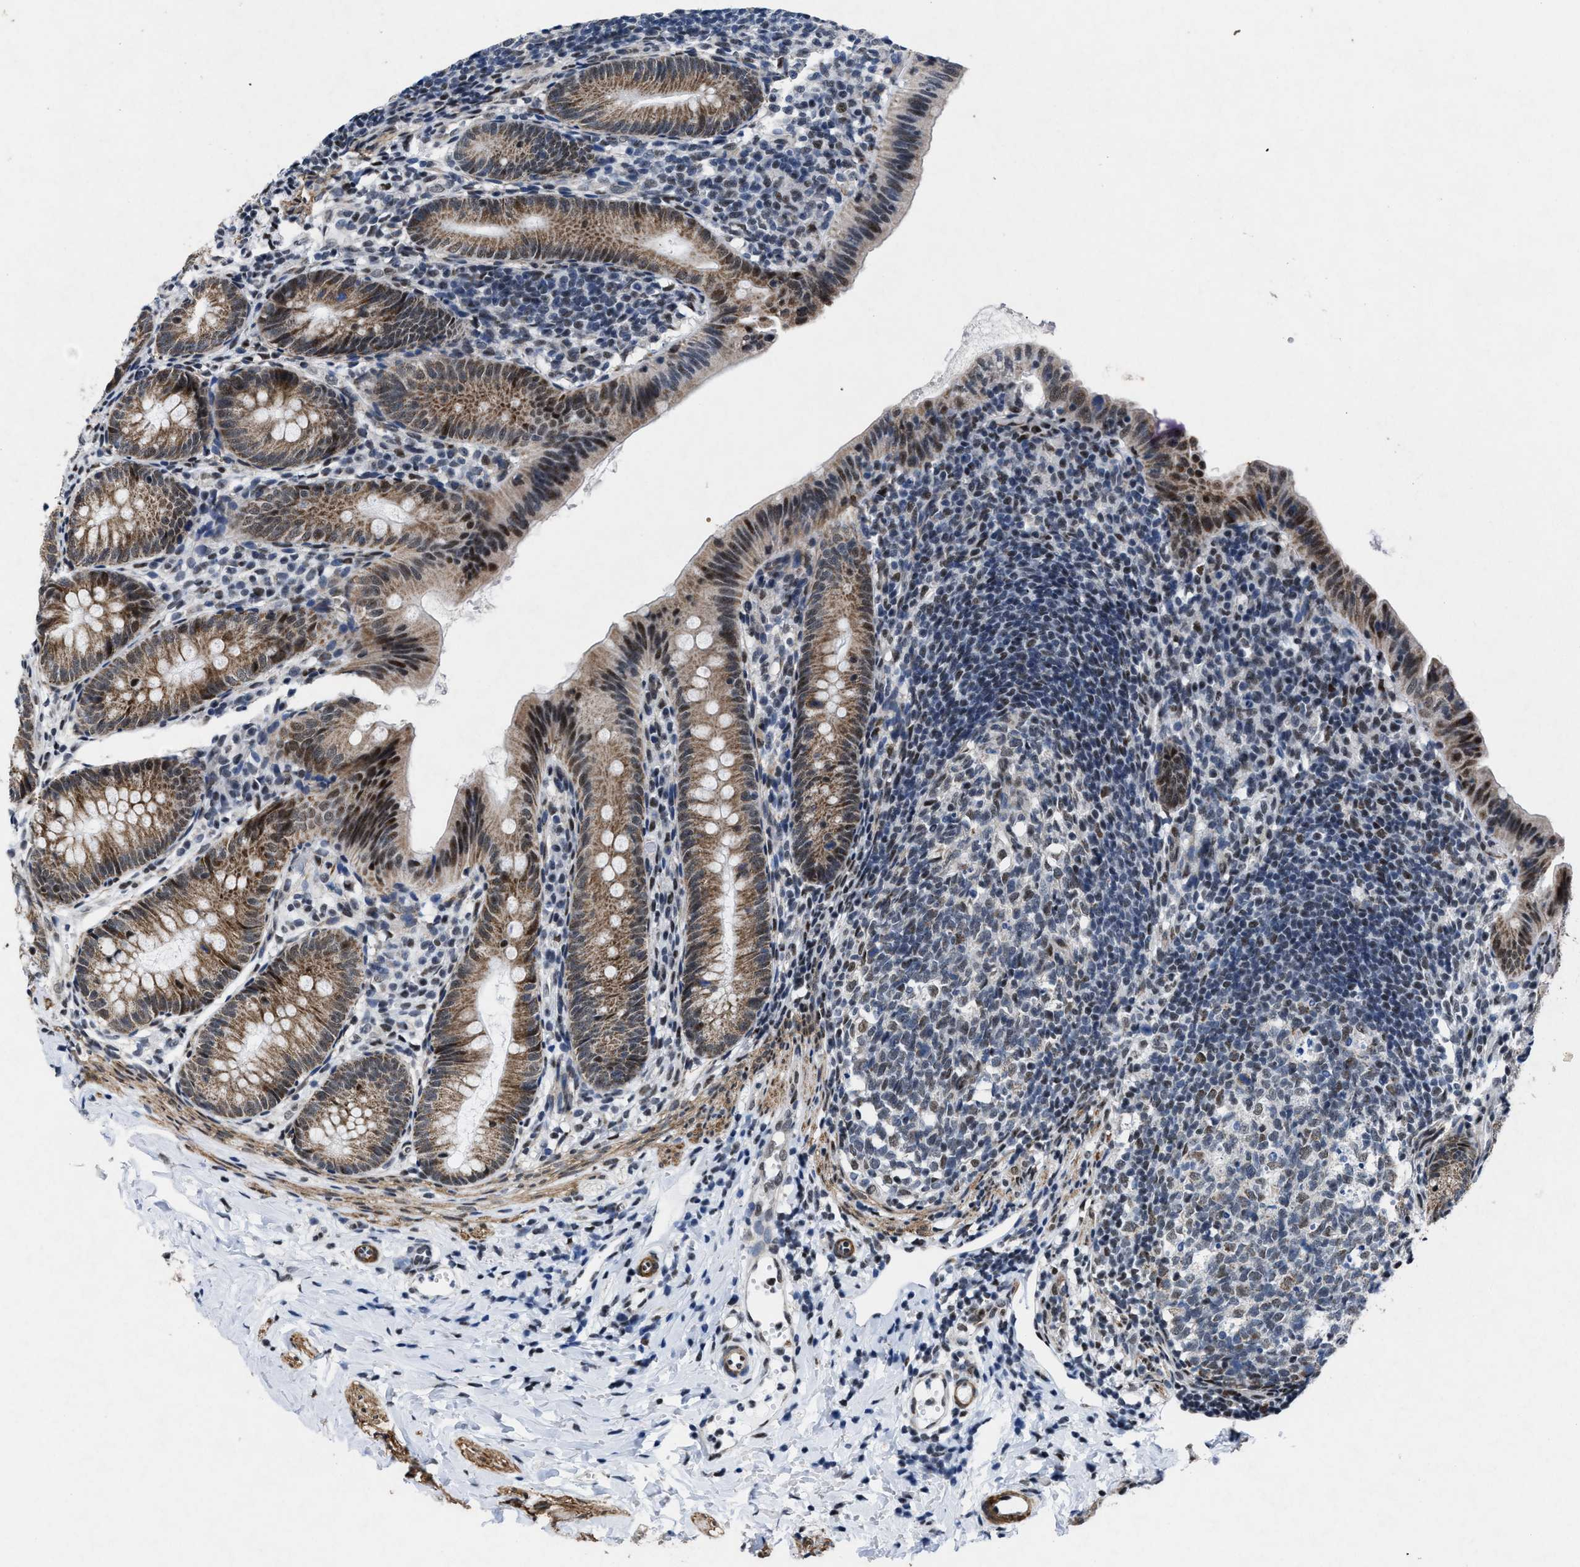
{"staining": {"intensity": "moderate", "quantity": ">75%", "location": "cytoplasmic/membranous,nuclear"}, "tissue": "appendix", "cell_type": "Glandular cells", "image_type": "normal", "snomed": [{"axis": "morphology", "description": "Normal tissue, NOS"}, {"axis": "topography", "description": "Appendix"}], "caption": "Normal appendix reveals moderate cytoplasmic/membranous,nuclear staining in about >75% of glandular cells, visualized by immunohistochemistry. (Stains: DAB (3,3'-diaminobenzidine) in brown, nuclei in blue, Microscopy: brightfield microscopy at high magnification).", "gene": "ID3", "patient": {"sex": "male", "age": 1}}